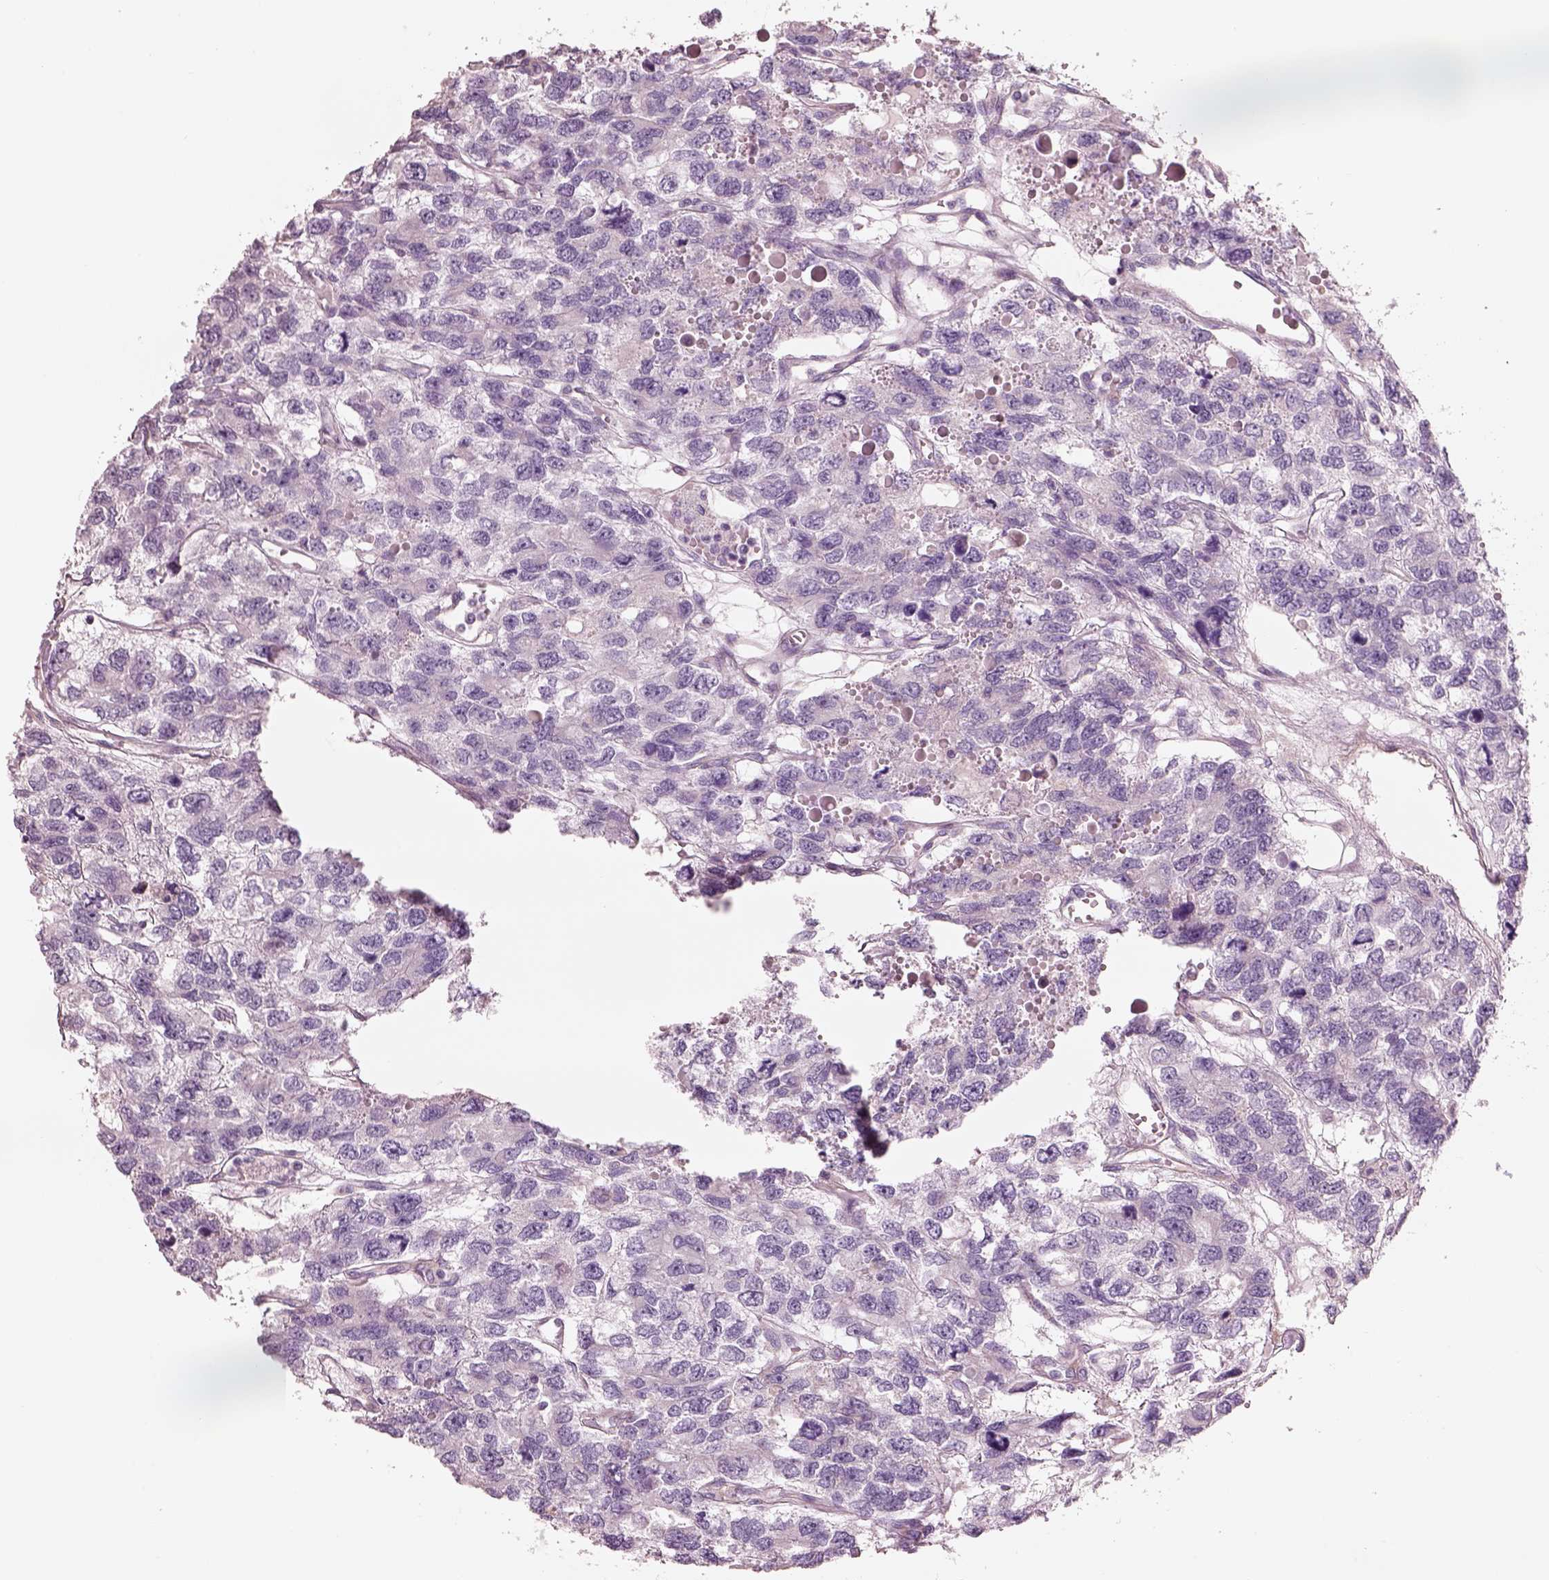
{"staining": {"intensity": "negative", "quantity": "none", "location": "none"}, "tissue": "testis cancer", "cell_type": "Tumor cells", "image_type": "cancer", "snomed": [{"axis": "morphology", "description": "Seminoma, NOS"}, {"axis": "topography", "description": "Testis"}], "caption": "Immunohistochemistry (IHC) of testis cancer reveals no positivity in tumor cells. (Stains: DAB immunohistochemistry (IHC) with hematoxylin counter stain, Microscopy: brightfield microscopy at high magnification).", "gene": "PNOC", "patient": {"sex": "male", "age": 52}}